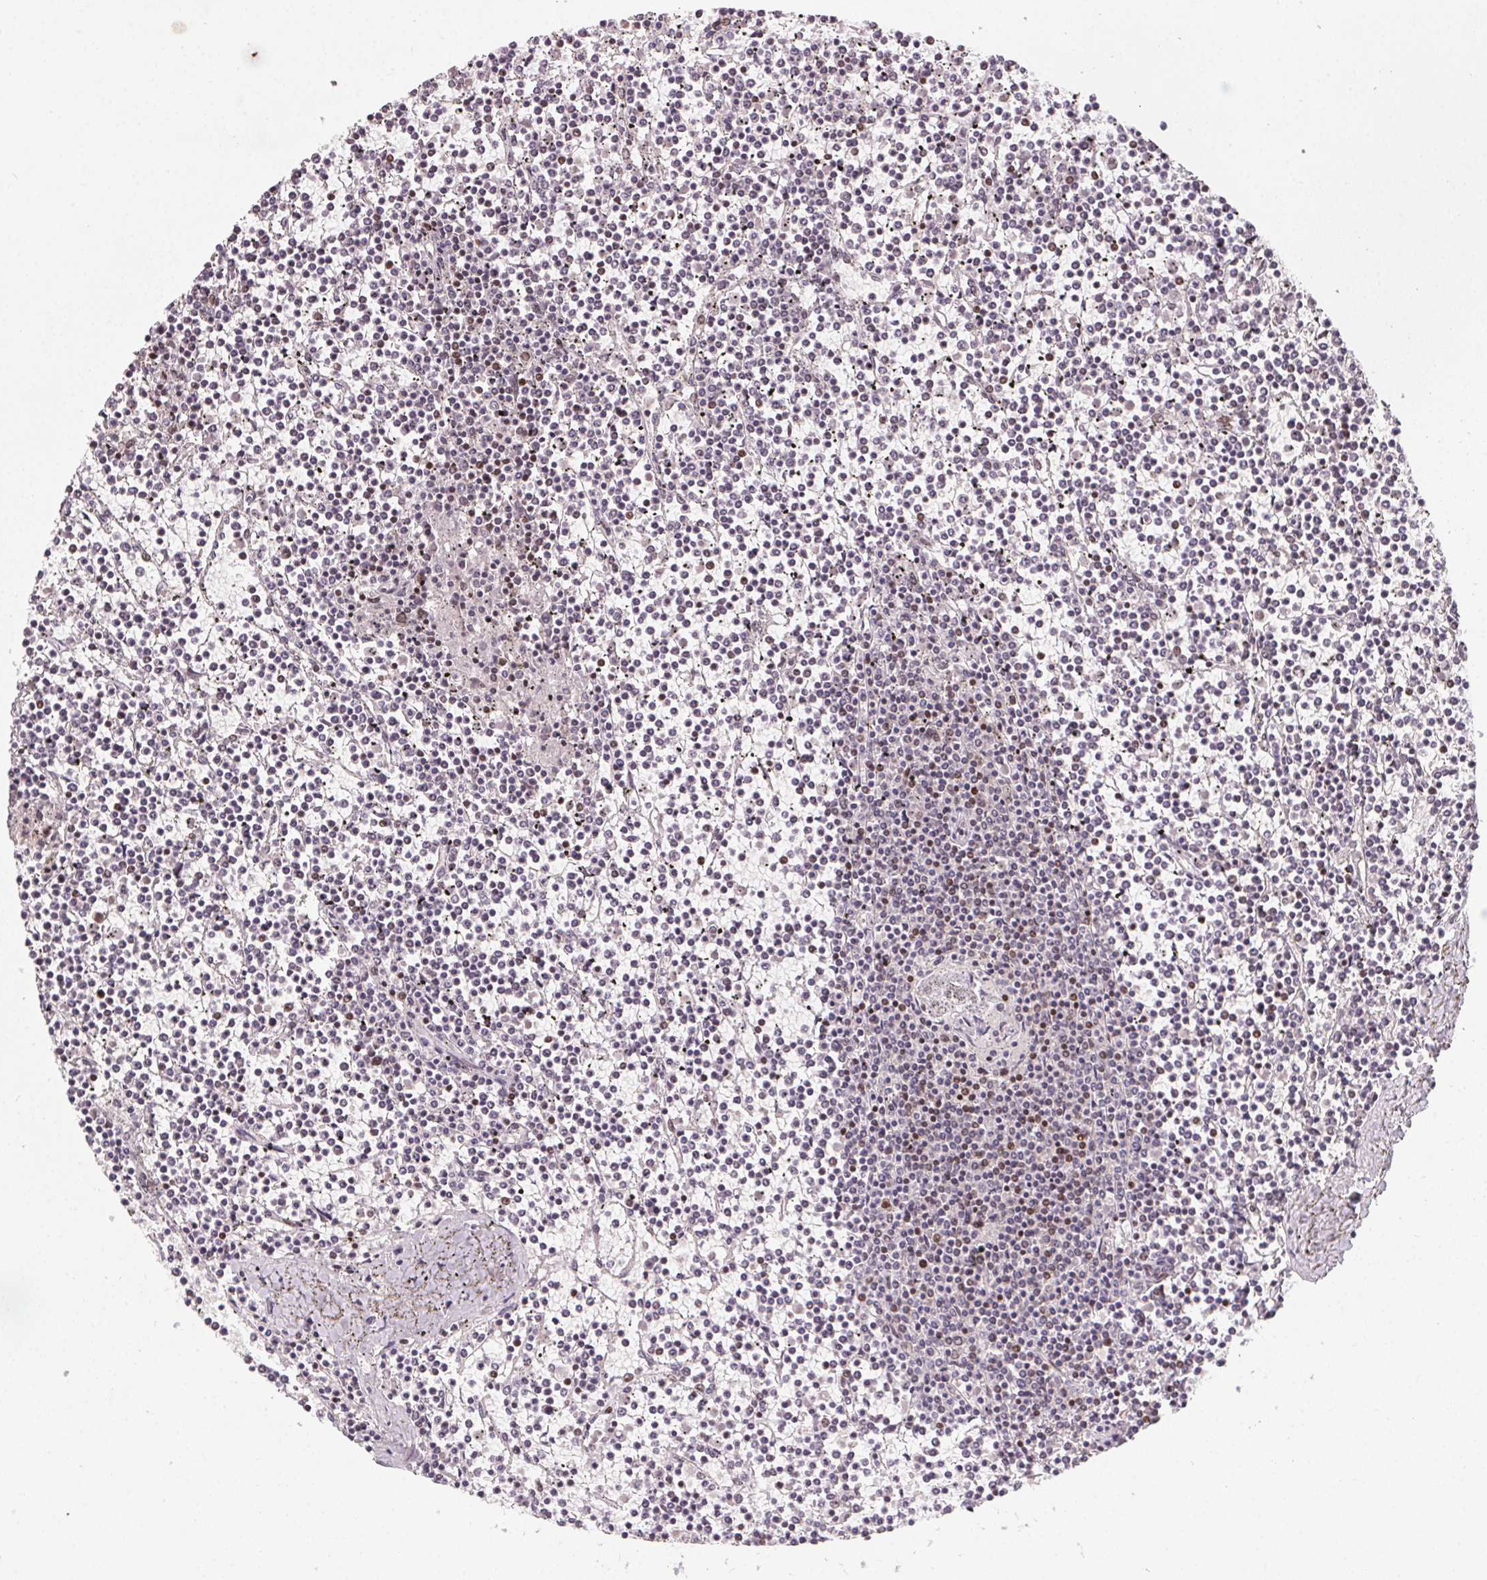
{"staining": {"intensity": "negative", "quantity": "none", "location": "none"}, "tissue": "lymphoma", "cell_type": "Tumor cells", "image_type": "cancer", "snomed": [{"axis": "morphology", "description": "Malignant lymphoma, non-Hodgkin's type, Low grade"}, {"axis": "topography", "description": "Spleen"}], "caption": "This is an IHC histopathology image of low-grade malignant lymphoma, non-Hodgkin's type. There is no staining in tumor cells.", "gene": "KMT2A", "patient": {"sex": "female", "age": 19}}